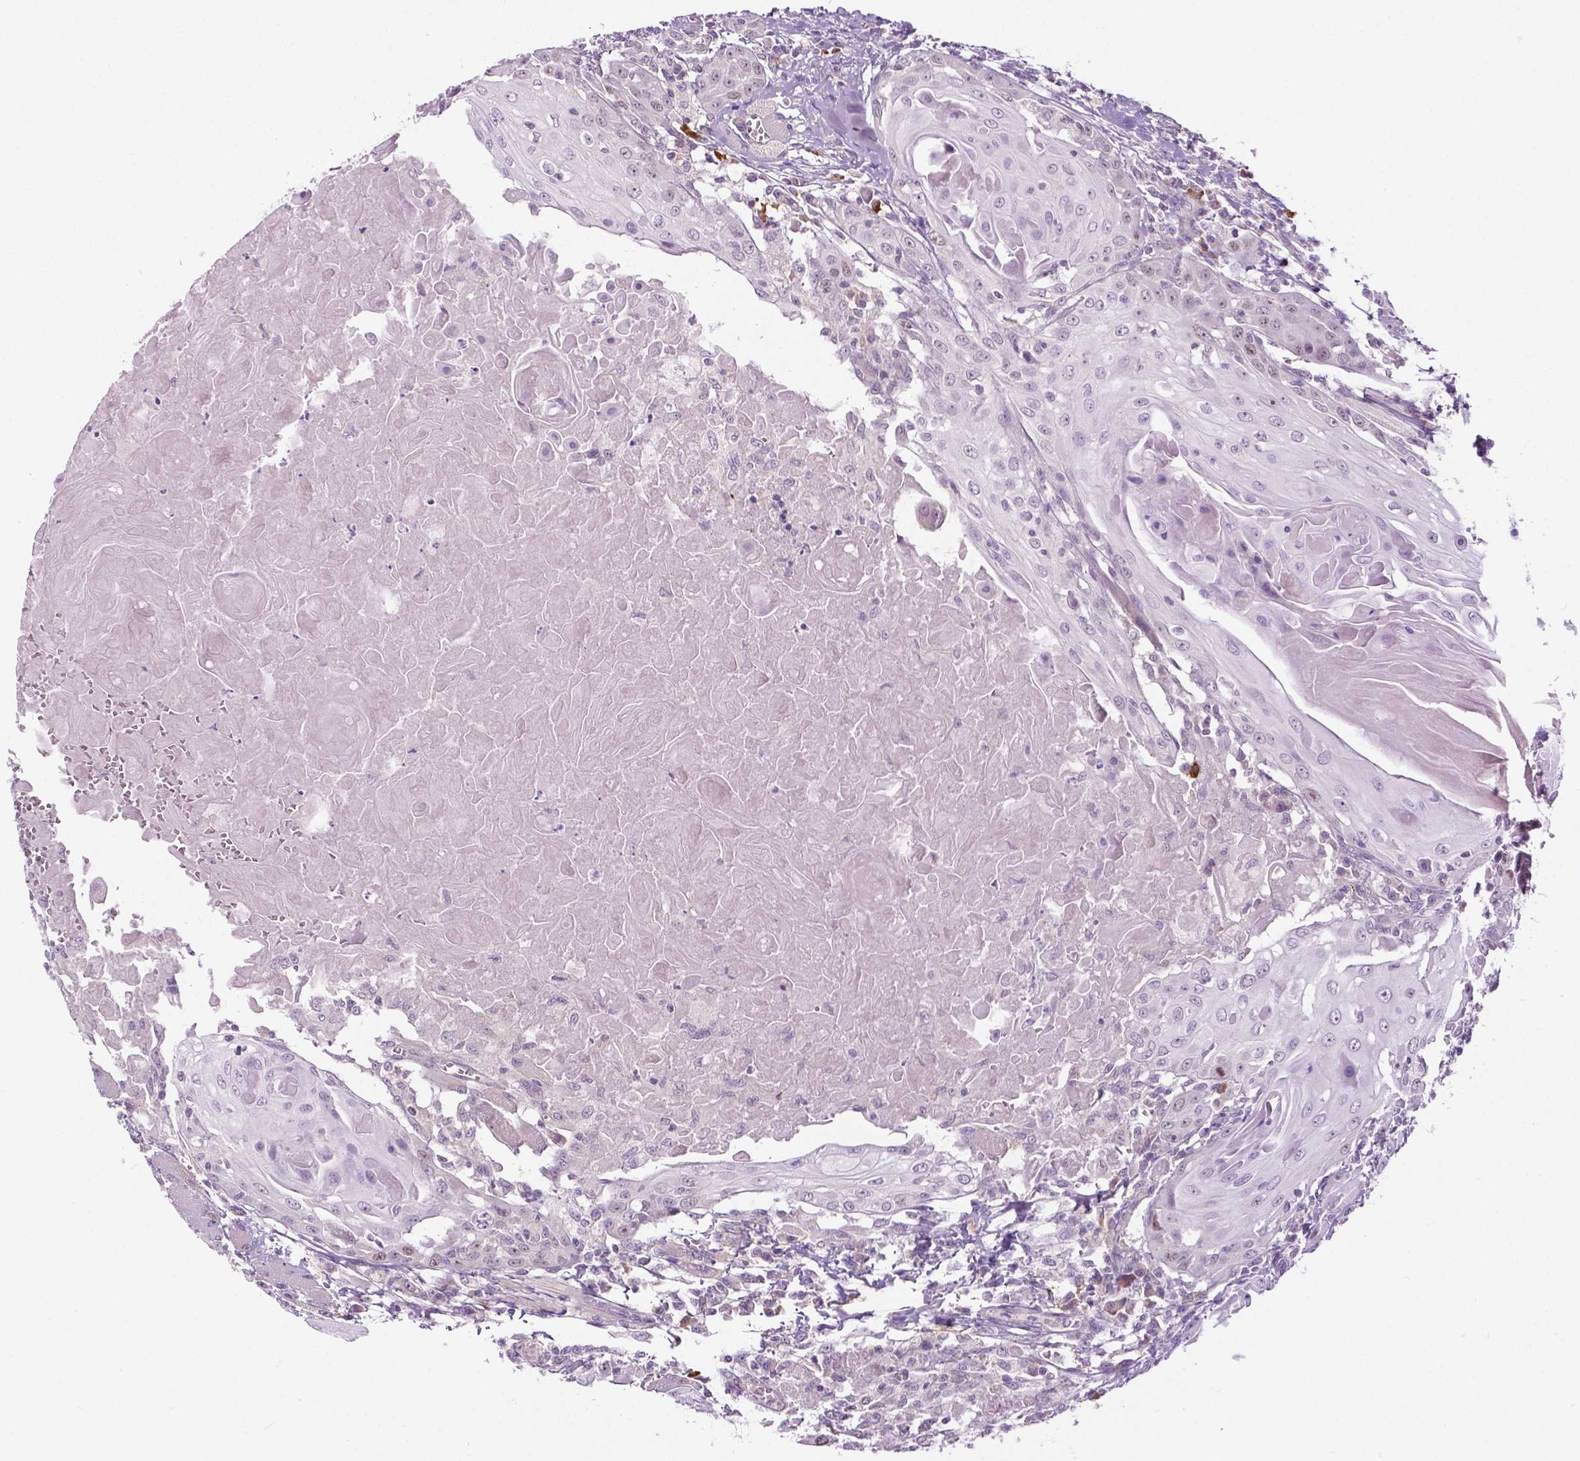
{"staining": {"intensity": "weak", "quantity": "<25%", "location": "nuclear"}, "tissue": "head and neck cancer", "cell_type": "Tumor cells", "image_type": "cancer", "snomed": [{"axis": "morphology", "description": "Squamous cell carcinoma, NOS"}, {"axis": "topography", "description": "Head-Neck"}], "caption": "High power microscopy image of an immunohistochemistry image of head and neck cancer (squamous cell carcinoma), revealing no significant expression in tumor cells.", "gene": "DENND4A", "patient": {"sex": "female", "age": 80}}